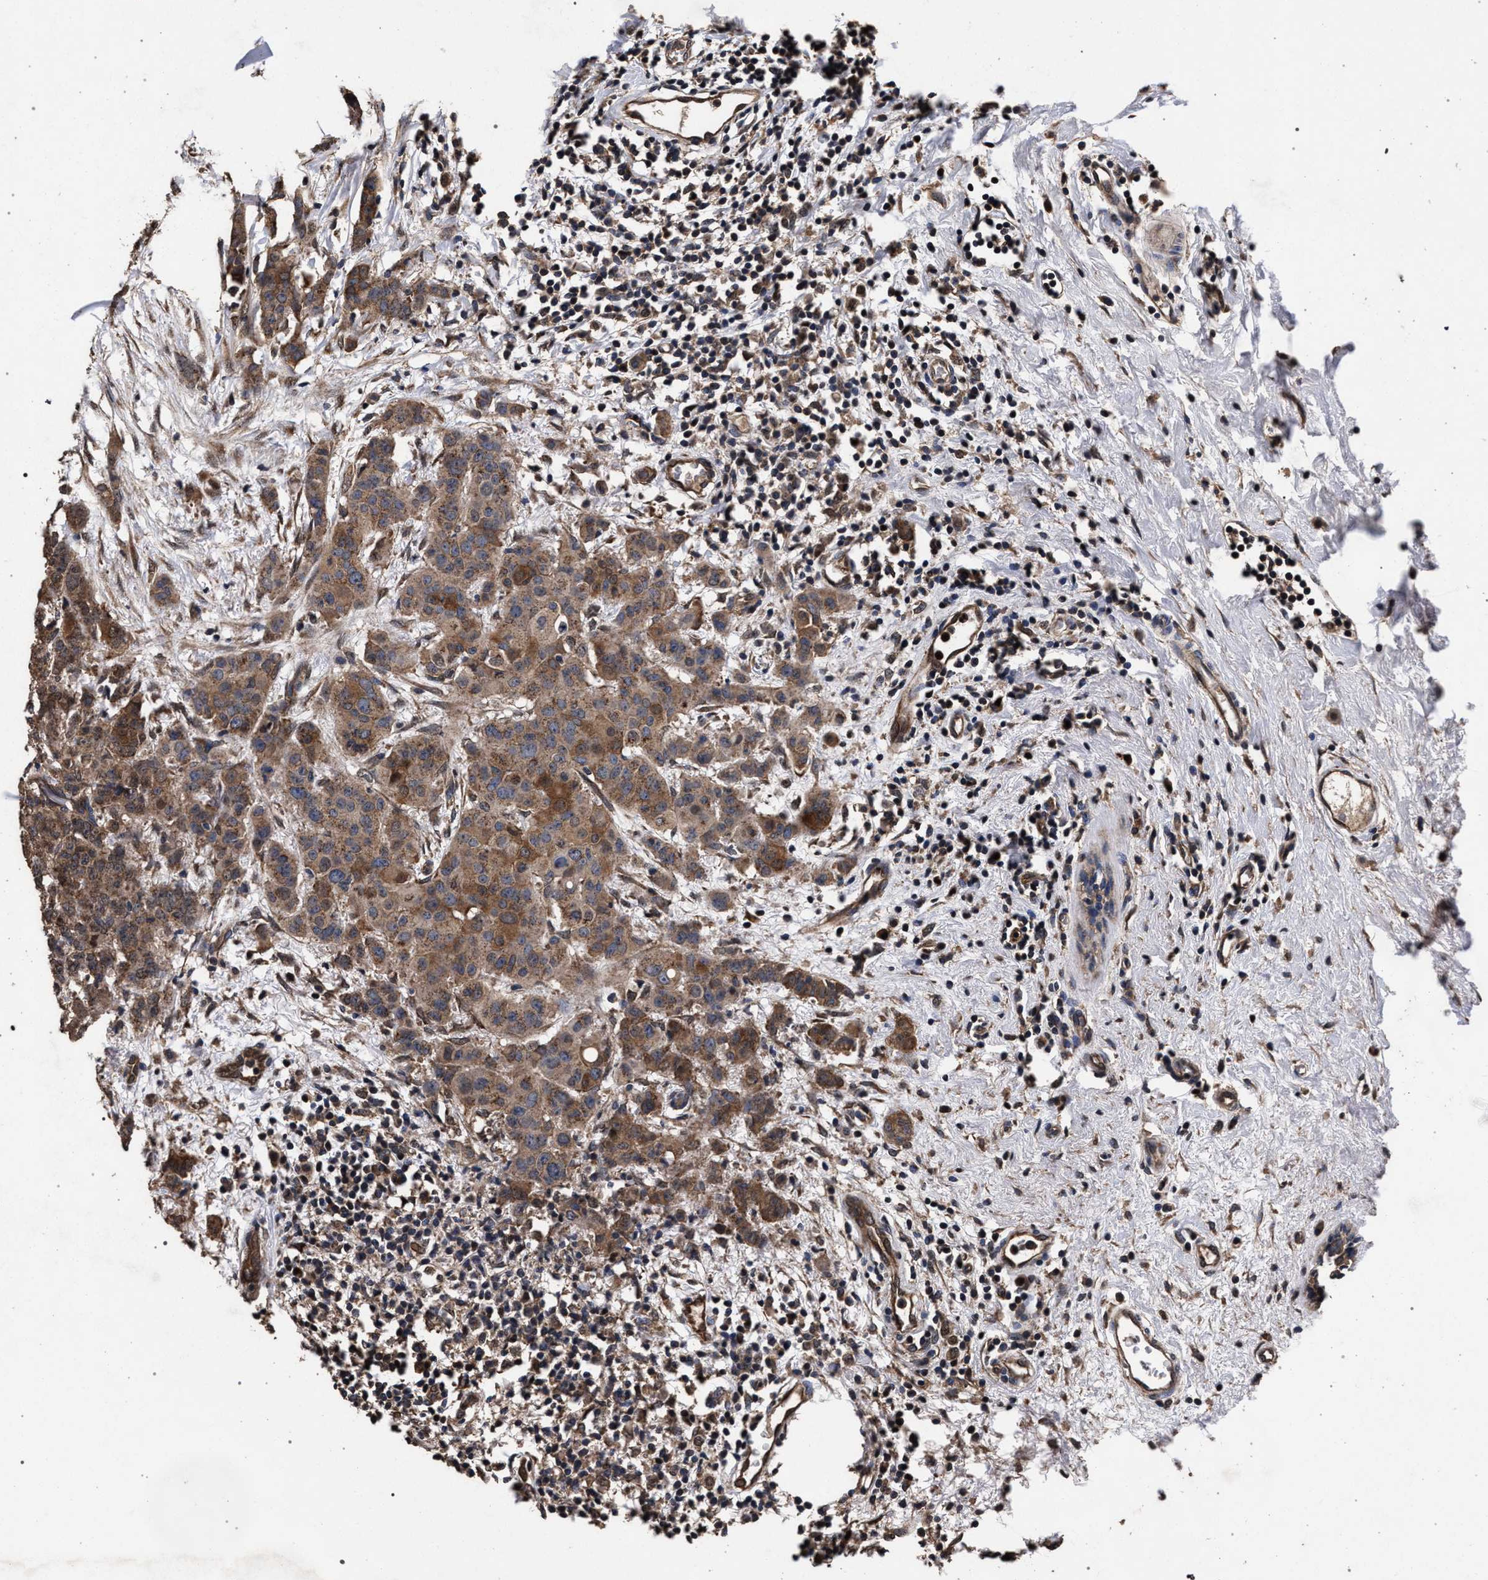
{"staining": {"intensity": "moderate", "quantity": ">75%", "location": "cytoplasmic/membranous,nuclear"}, "tissue": "breast cancer", "cell_type": "Tumor cells", "image_type": "cancer", "snomed": [{"axis": "morphology", "description": "Normal tissue, NOS"}, {"axis": "morphology", "description": "Duct carcinoma"}, {"axis": "topography", "description": "Breast"}], "caption": "Breast cancer stained for a protein (brown) reveals moderate cytoplasmic/membranous and nuclear positive expression in about >75% of tumor cells.", "gene": "ACOX1", "patient": {"sex": "female", "age": 40}}